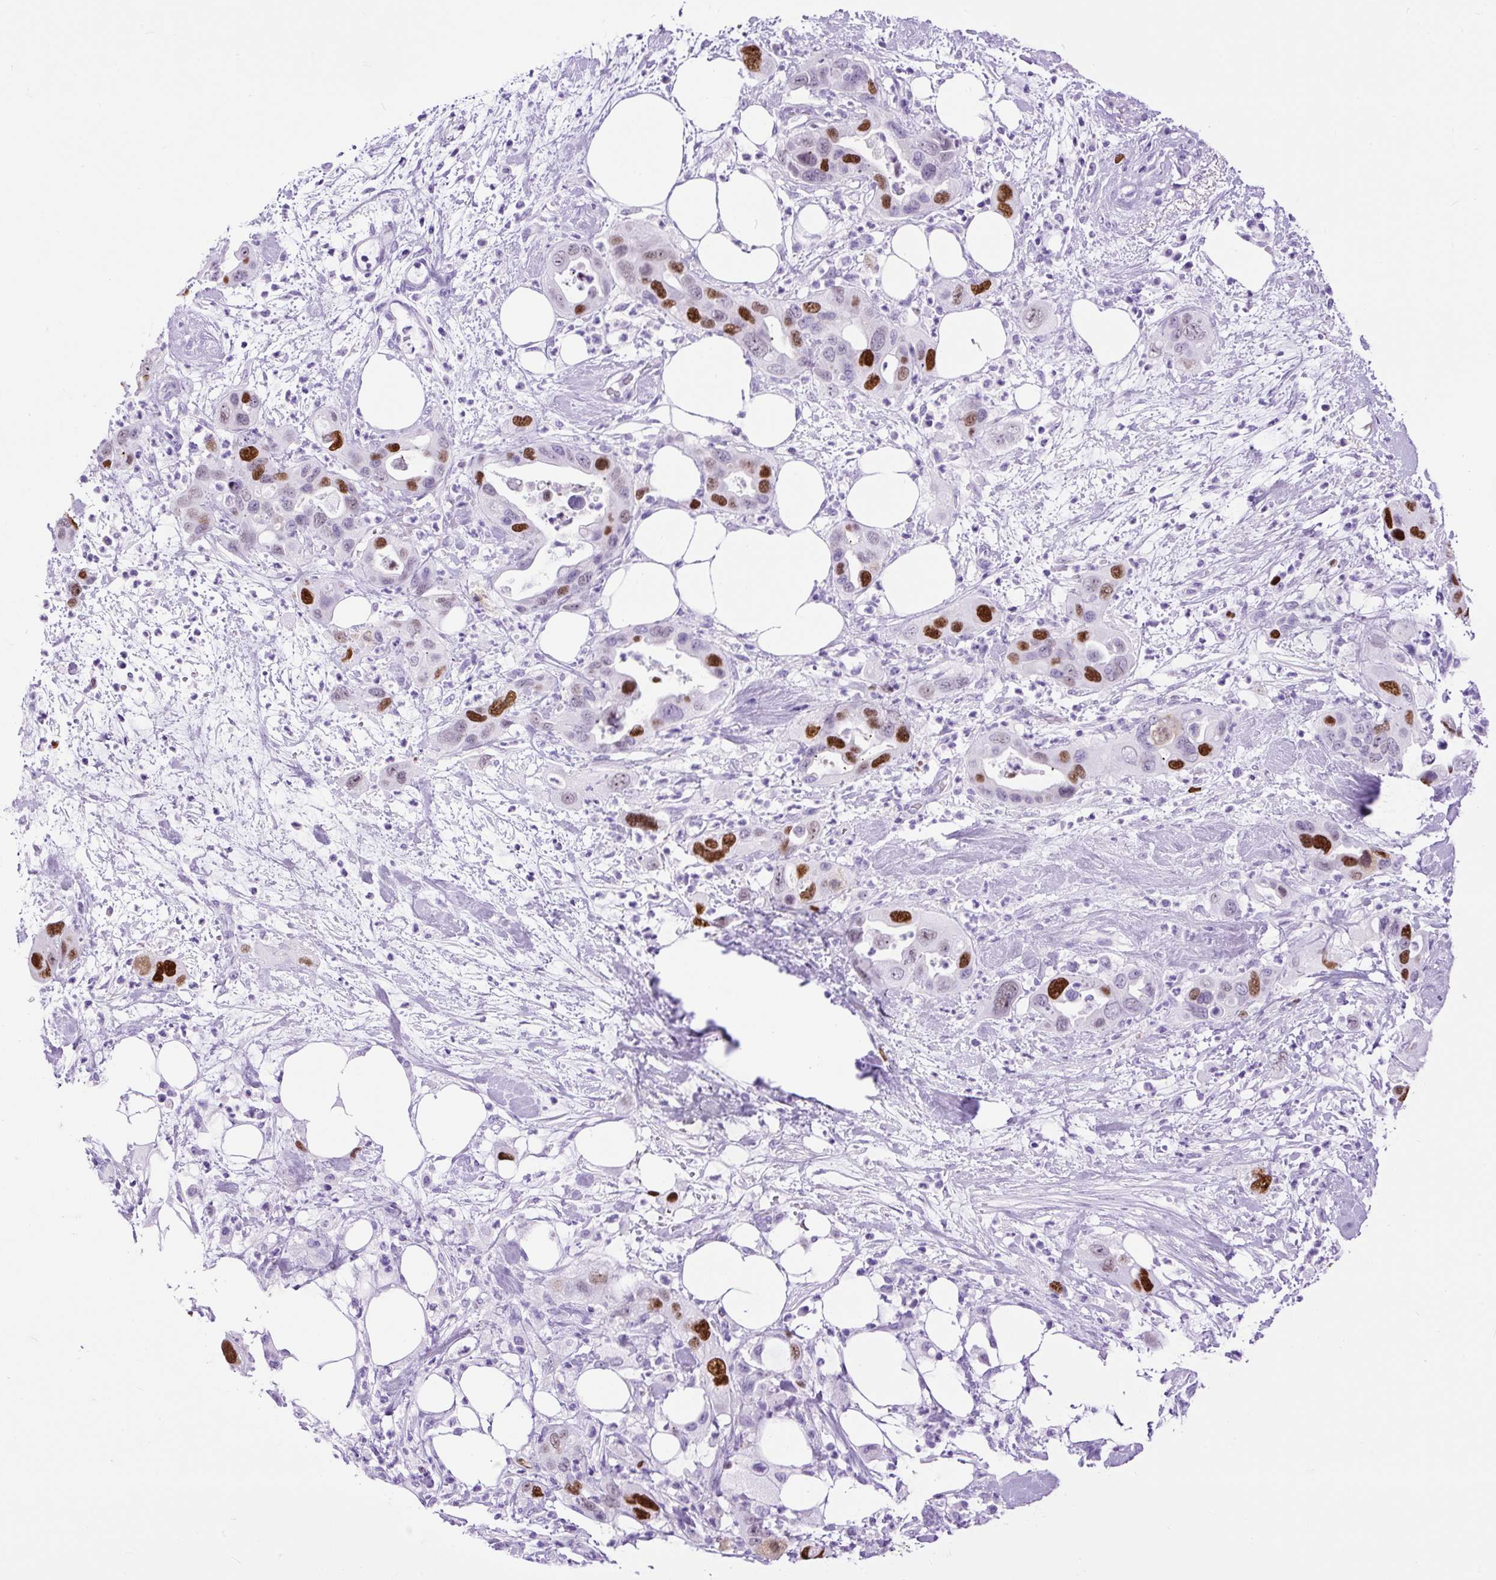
{"staining": {"intensity": "strong", "quantity": "25%-75%", "location": "nuclear"}, "tissue": "pancreatic cancer", "cell_type": "Tumor cells", "image_type": "cancer", "snomed": [{"axis": "morphology", "description": "Adenocarcinoma, NOS"}, {"axis": "topography", "description": "Pancreas"}], "caption": "Pancreatic cancer (adenocarcinoma) stained with a brown dye displays strong nuclear positive positivity in about 25%-75% of tumor cells.", "gene": "RACGAP1", "patient": {"sex": "female", "age": 71}}